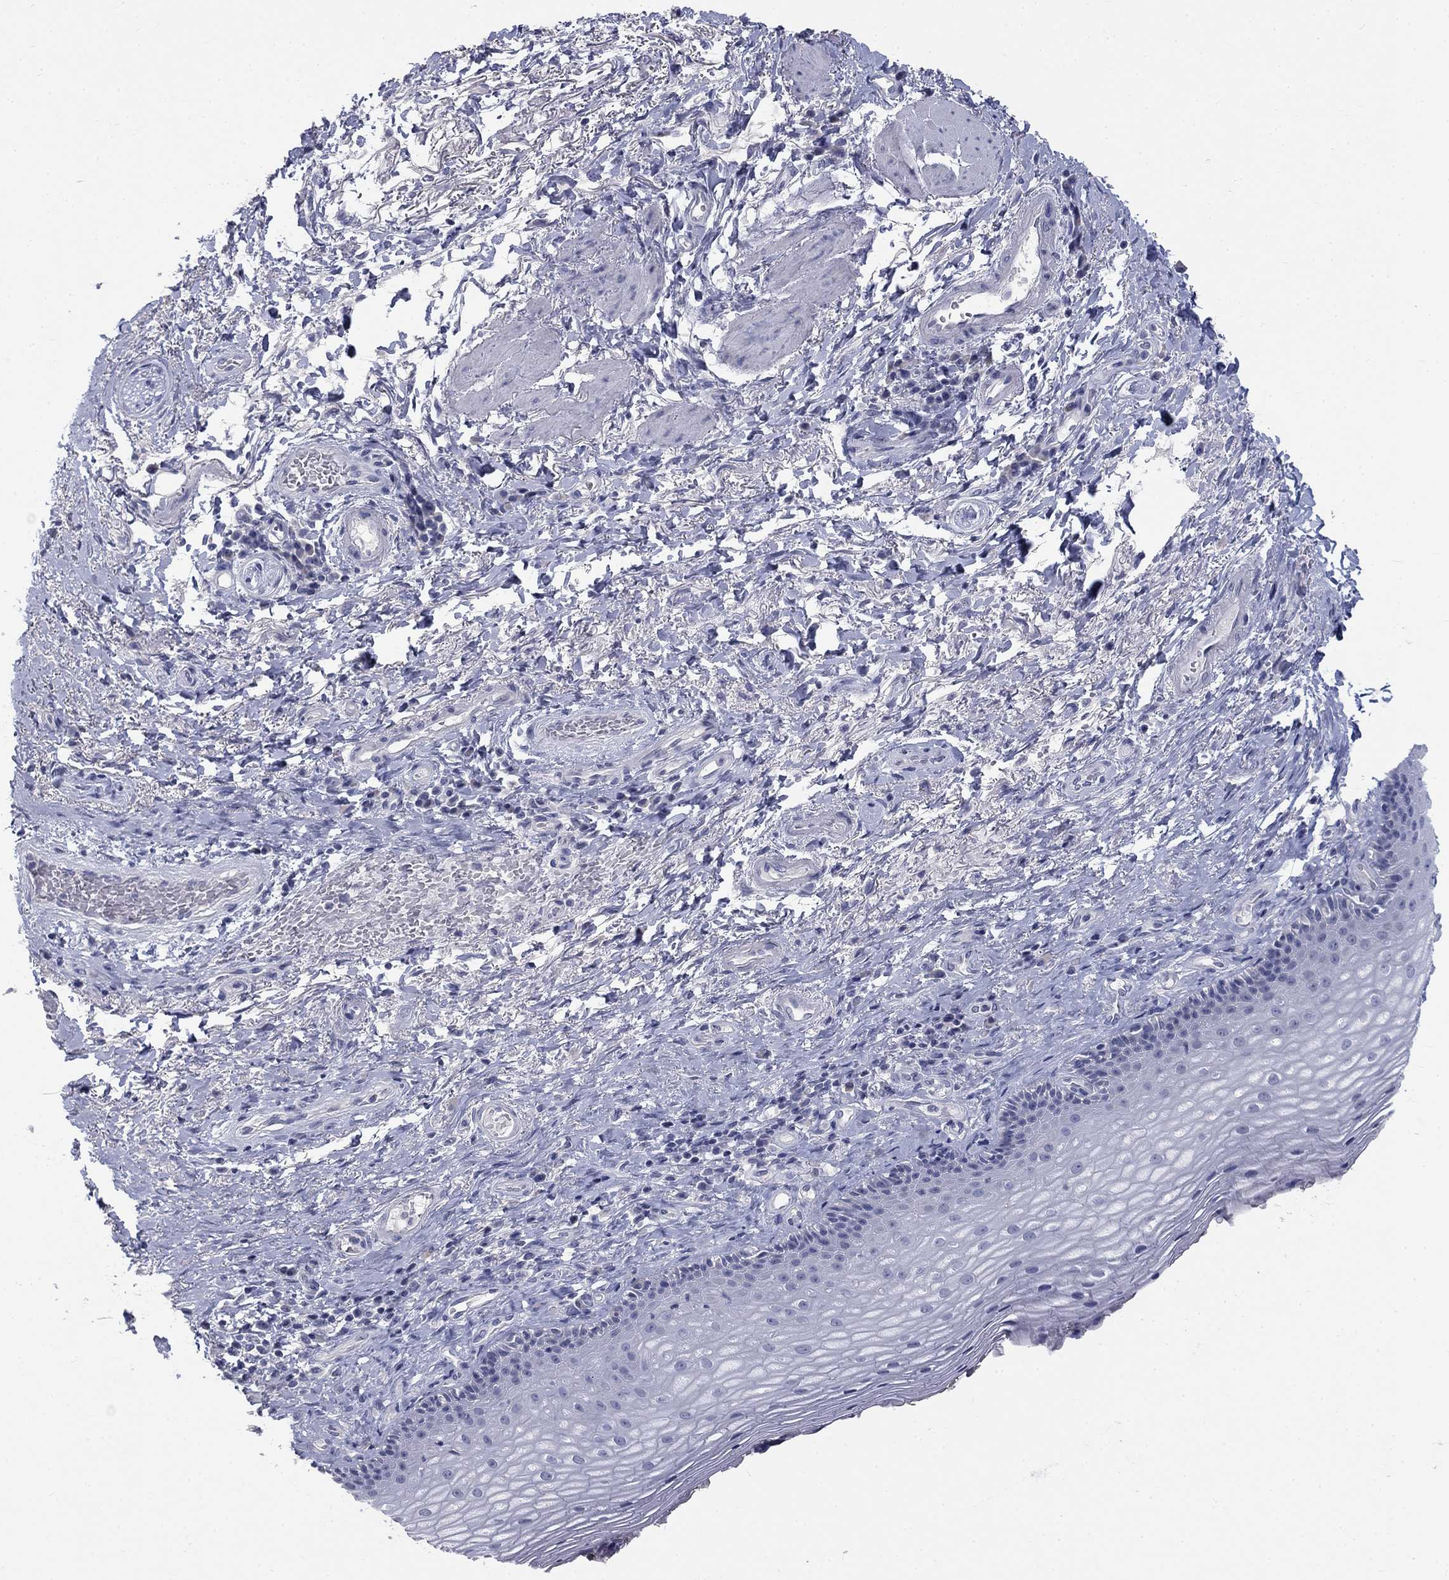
{"staining": {"intensity": "negative", "quantity": "none", "location": "none"}, "tissue": "skin", "cell_type": "Epidermal cells", "image_type": "normal", "snomed": [{"axis": "morphology", "description": "Normal tissue, NOS"}, {"axis": "morphology", "description": "Adenocarcinoma, NOS"}, {"axis": "topography", "description": "Rectum"}, {"axis": "topography", "description": "Anal"}], "caption": "High power microscopy photomicrograph of an immunohistochemistry image of benign skin, revealing no significant positivity in epidermal cells.", "gene": "ELAVL4", "patient": {"sex": "female", "age": 68}}